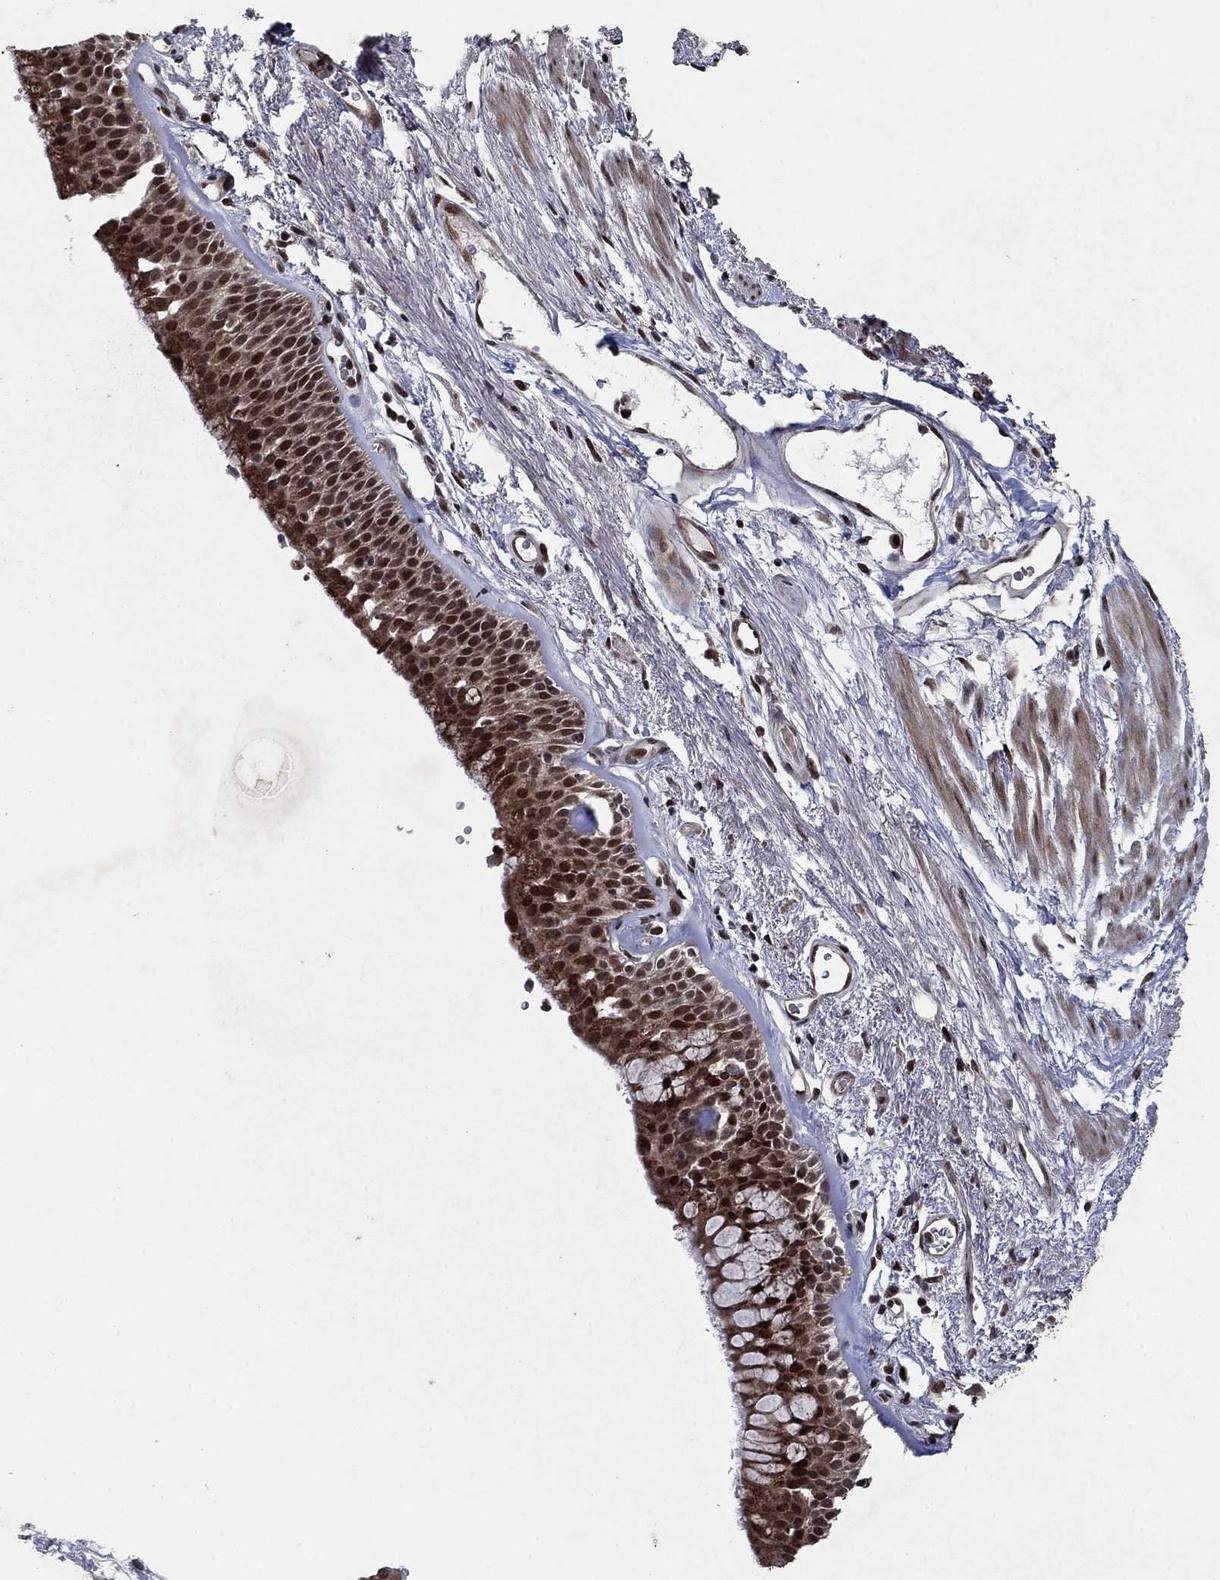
{"staining": {"intensity": "strong", "quantity": ">75%", "location": "cytoplasmic/membranous,nuclear"}, "tissue": "bronchus", "cell_type": "Respiratory epithelial cells", "image_type": "normal", "snomed": [{"axis": "morphology", "description": "Normal tissue, NOS"}, {"axis": "topography", "description": "Bronchus"}, {"axis": "topography", "description": "Lung"}], "caption": "Normal bronchus demonstrates strong cytoplasmic/membranous,nuclear expression in about >75% of respiratory epithelial cells (IHC, brightfield microscopy, high magnification)..", "gene": "PRICKLE4", "patient": {"sex": "female", "age": 57}}